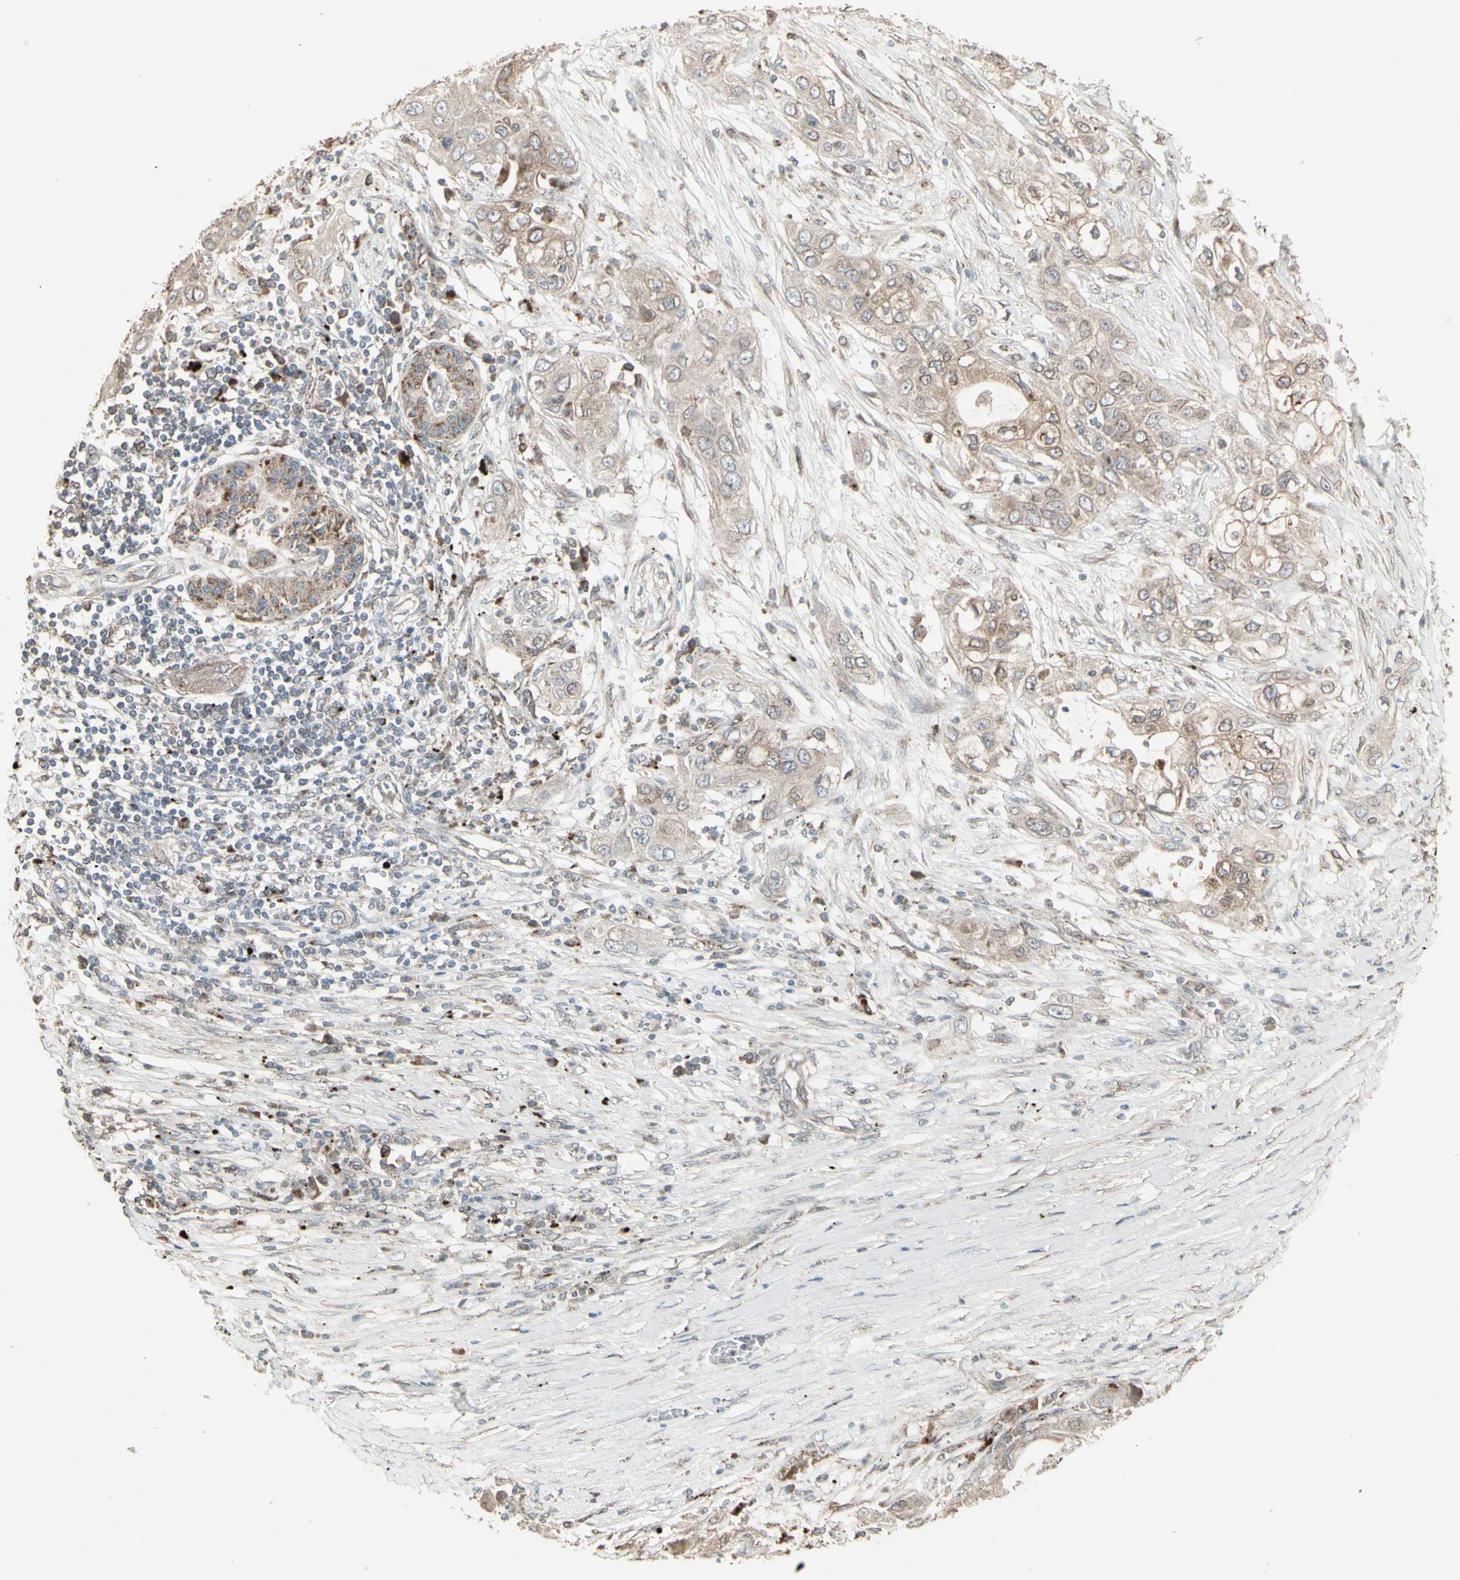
{"staining": {"intensity": "weak", "quantity": ">75%", "location": "cytoplasmic/membranous"}, "tissue": "pancreatic cancer", "cell_type": "Tumor cells", "image_type": "cancer", "snomed": [{"axis": "morphology", "description": "Adenocarcinoma, NOS"}, {"axis": "topography", "description": "Pancreas"}], "caption": "Immunohistochemical staining of pancreatic cancer (adenocarcinoma) shows low levels of weak cytoplasmic/membranous staining in approximately >75% of tumor cells.", "gene": "RNASEL", "patient": {"sex": "female", "age": 70}}